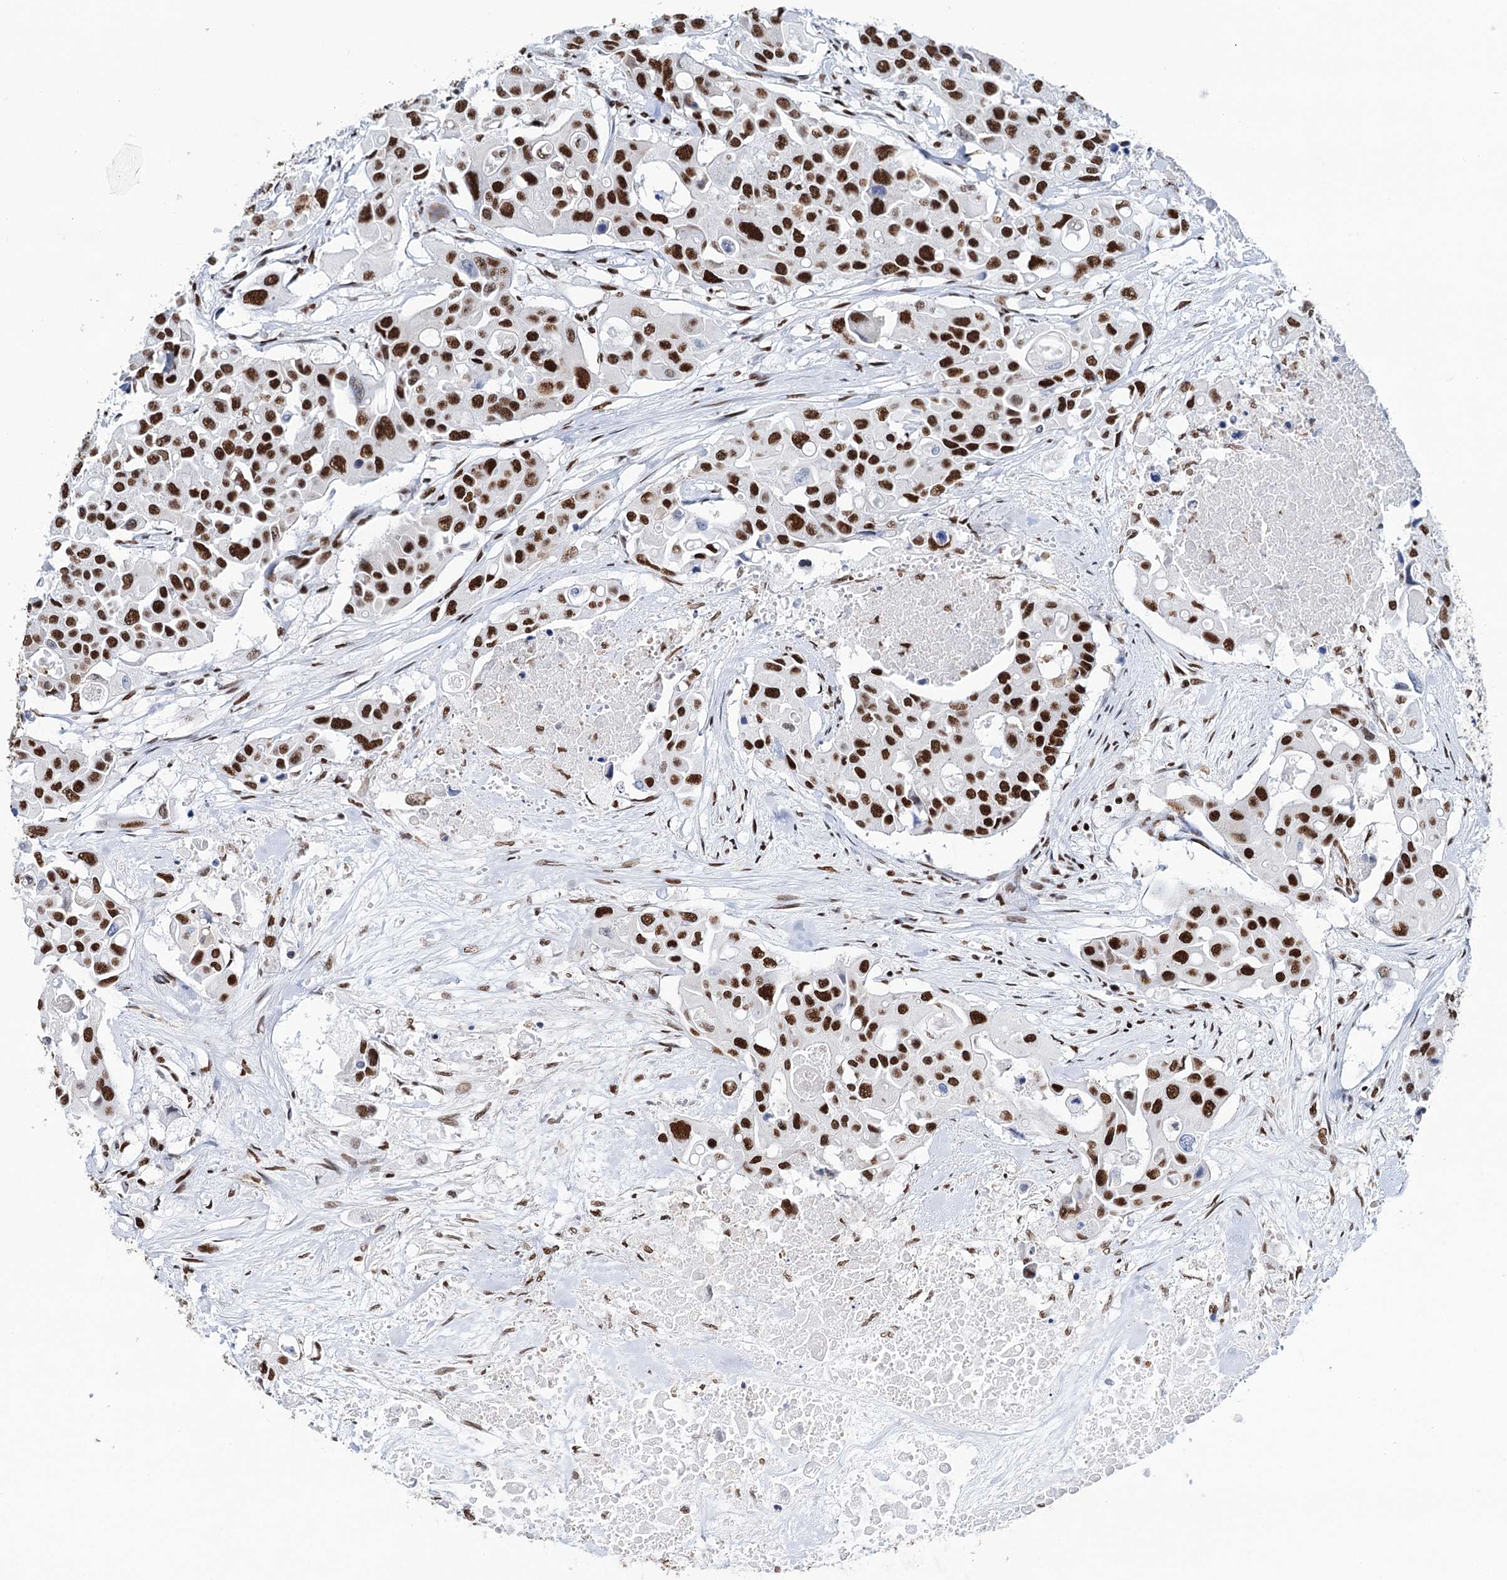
{"staining": {"intensity": "strong", "quantity": ">75%", "location": "nuclear"}, "tissue": "colorectal cancer", "cell_type": "Tumor cells", "image_type": "cancer", "snomed": [{"axis": "morphology", "description": "Adenocarcinoma, NOS"}, {"axis": "topography", "description": "Colon"}], "caption": "Immunohistochemical staining of colorectal adenocarcinoma demonstrates high levels of strong nuclear protein staining in approximately >75% of tumor cells.", "gene": "MATR3", "patient": {"sex": "male", "age": 77}}